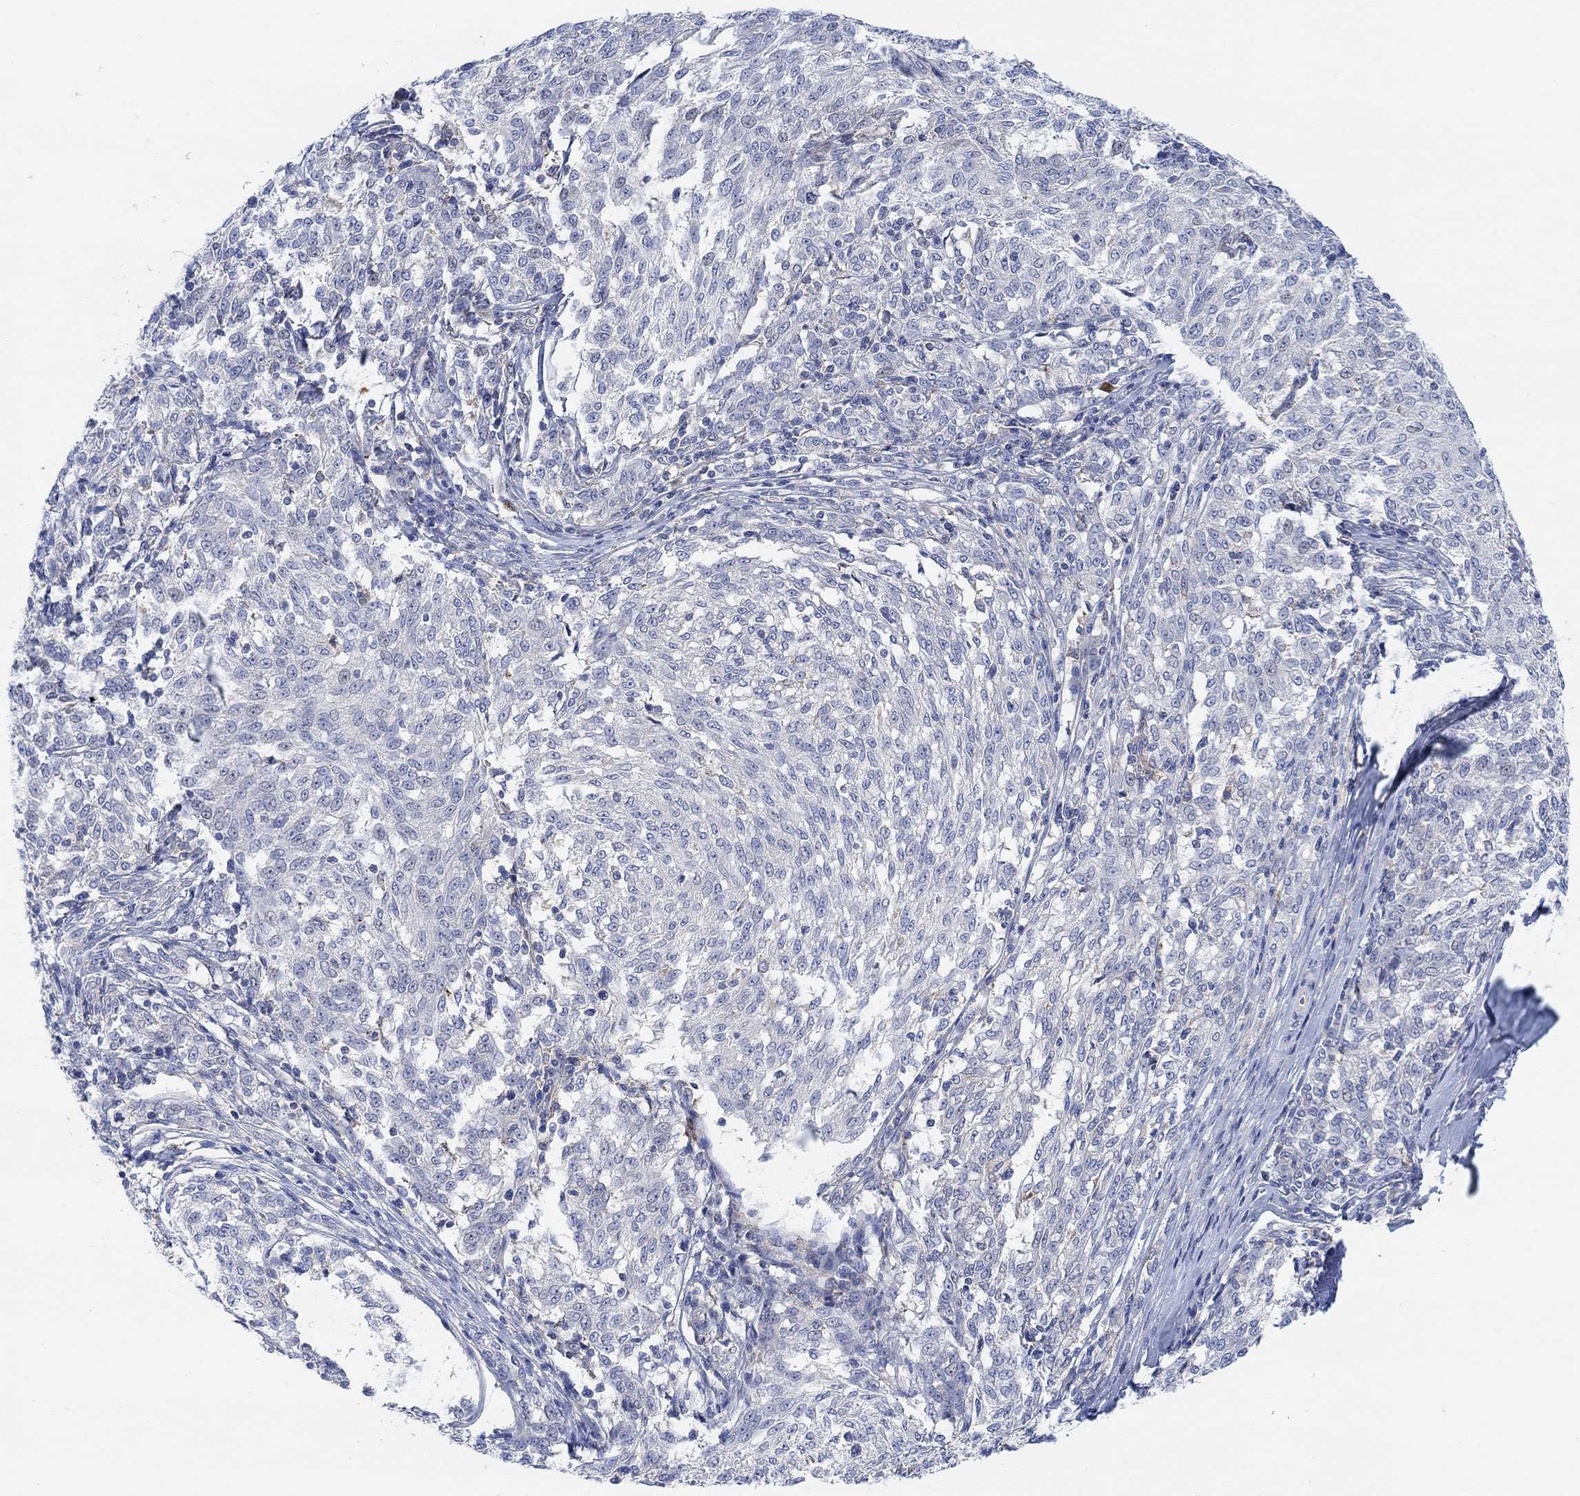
{"staining": {"intensity": "negative", "quantity": "none", "location": "none"}, "tissue": "melanoma", "cell_type": "Tumor cells", "image_type": "cancer", "snomed": [{"axis": "morphology", "description": "Malignant melanoma, NOS"}, {"axis": "topography", "description": "Skin"}], "caption": "Human melanoma stained for a protein using immunohistochemistry exhibits no expression in tumor cells.", "gene": "PMFBP1", "patient": {"sex": "female", "age": 72}}